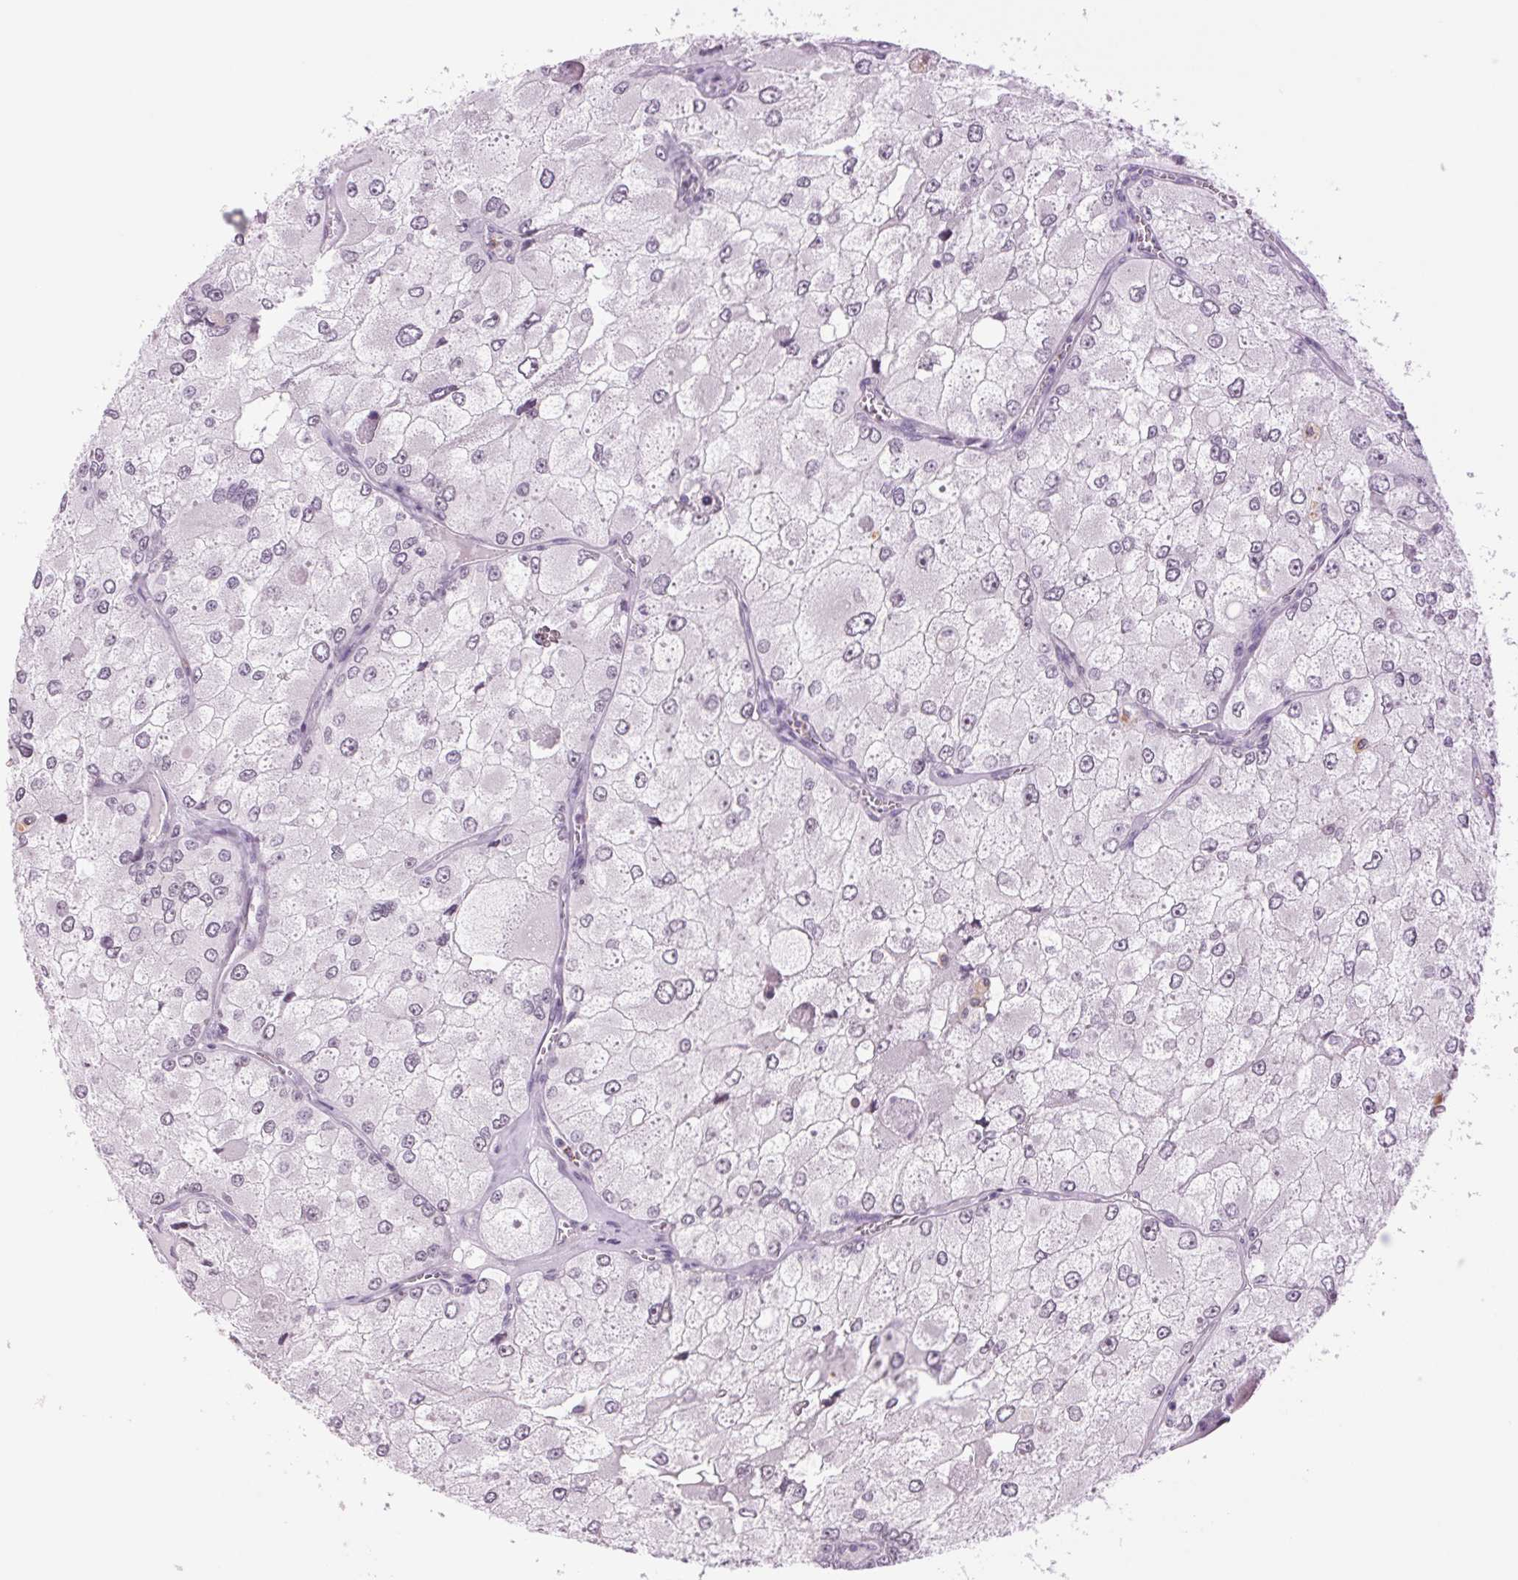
{"staining": {"intensity": "negative", "quantity": "none", "location": "none"}, "tissue": "renal cancer", "cell_type": "Tumor cells", "image_type": "cancer", "snomed": [{"axis": "morphology", "description": "Adenocarcinoma, NOS"}, {"axis": "topography", "description": "Kidney"}], "caption": "High power microscopy photomicrograph of an IHC photomicrograph of renal cancer (adenocarcinoma), revealing no significant expression in tumor cells.", "gene": "MPO", "patient": {"sex": "female", "age": 70}}